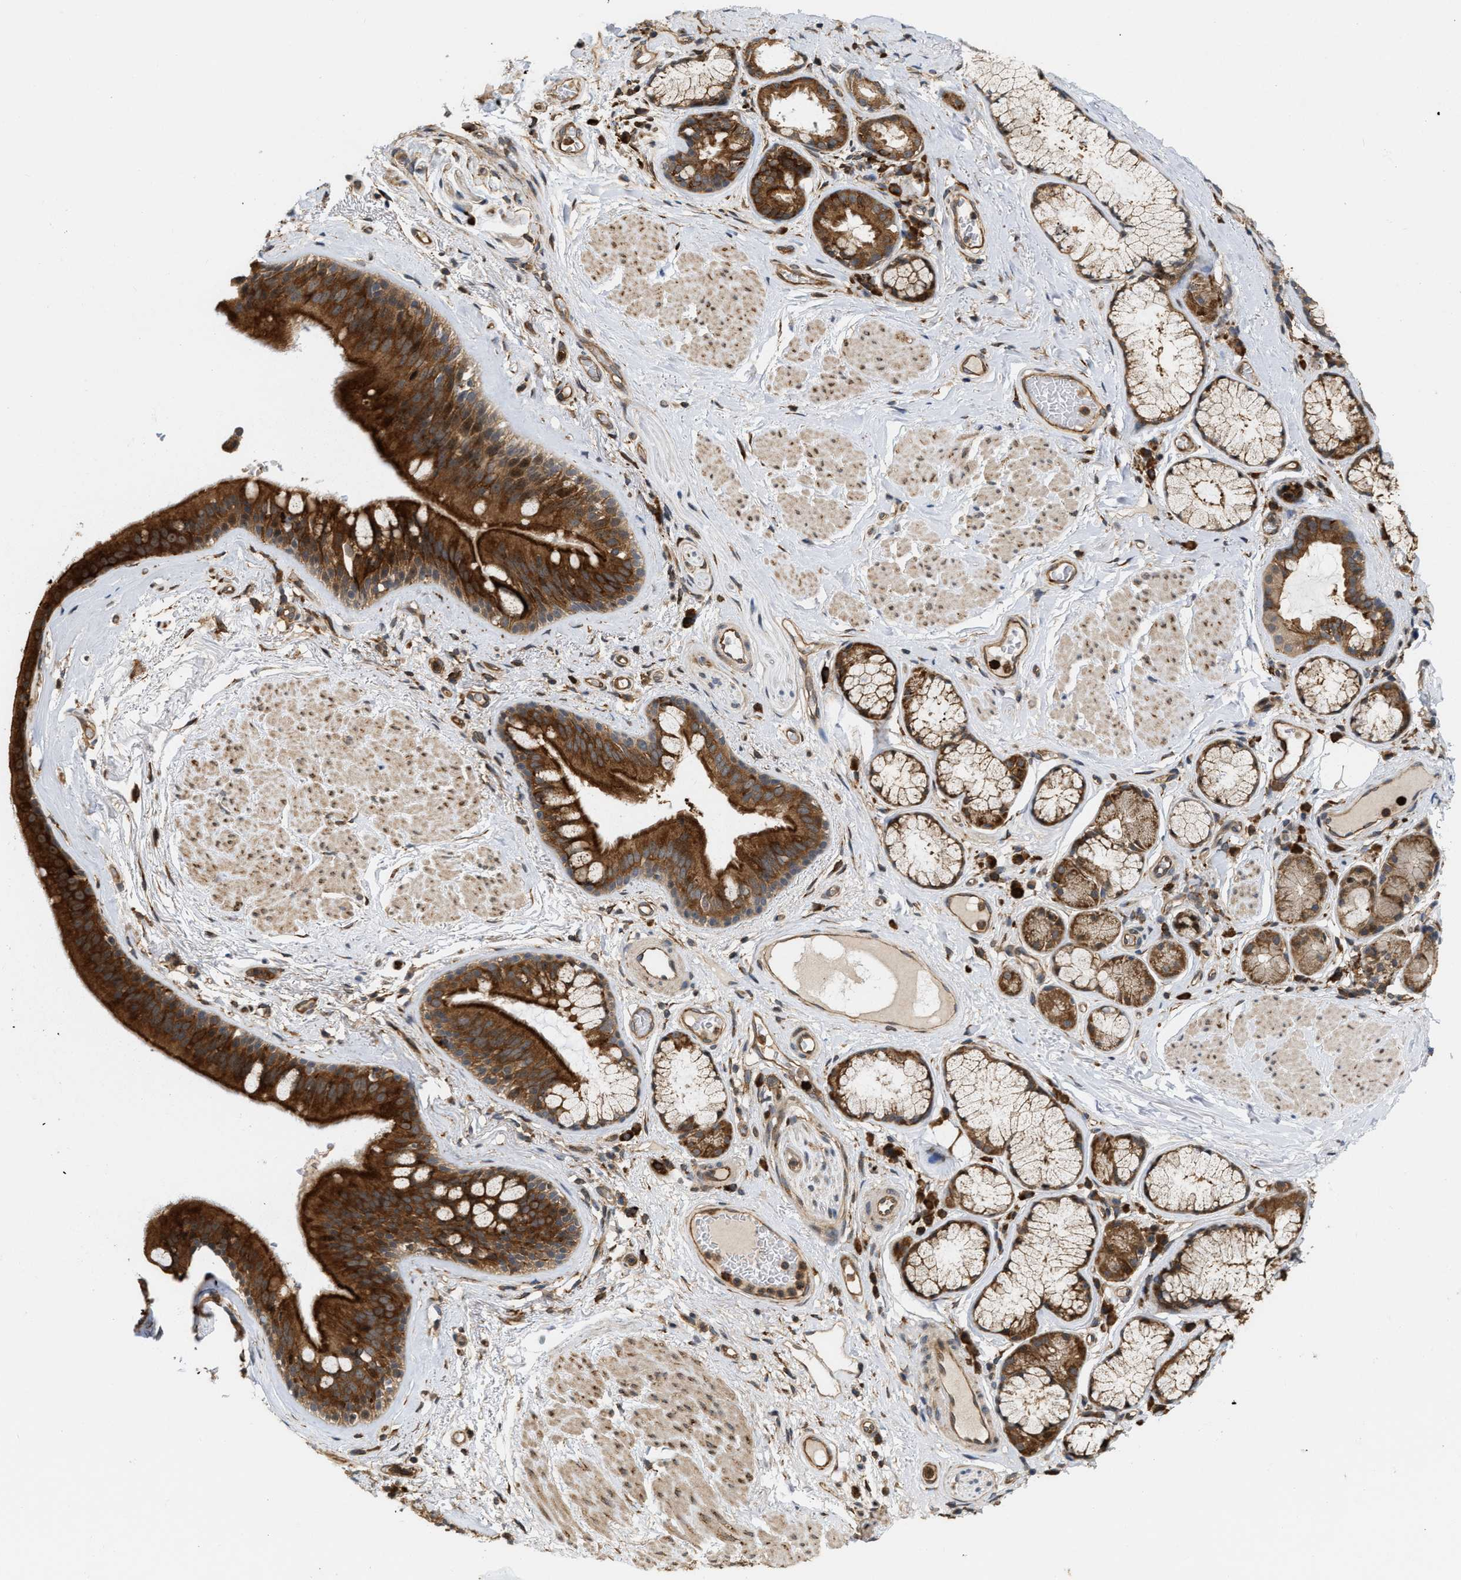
{"staining": {"intensity": "strong", "quantity": ">75%", "location": "cytoplasmic/membranous"}, "tissue": "bronchus", "cell_type": "Respiratory epithelial cells", "image_type": "normal", "snomed": [{"axis": "morphology", "description": "Normal tissue, NOS"}, {"axis": "topography", "description": "Cartilage tissue"}], "caption": "Immunohistochemistry (IHC) of unremarkable bronchus shows high levels of strong cytoplasmic/membranous positivity in approximately >75% of respiratory epithelial cells. The staining was performed using DAB, with brown indicating positive protein expression. Nuclei are stained blue with hematoxylin.", "gene": "IQCE", "patient": {"sex": "female", "age": 63}}